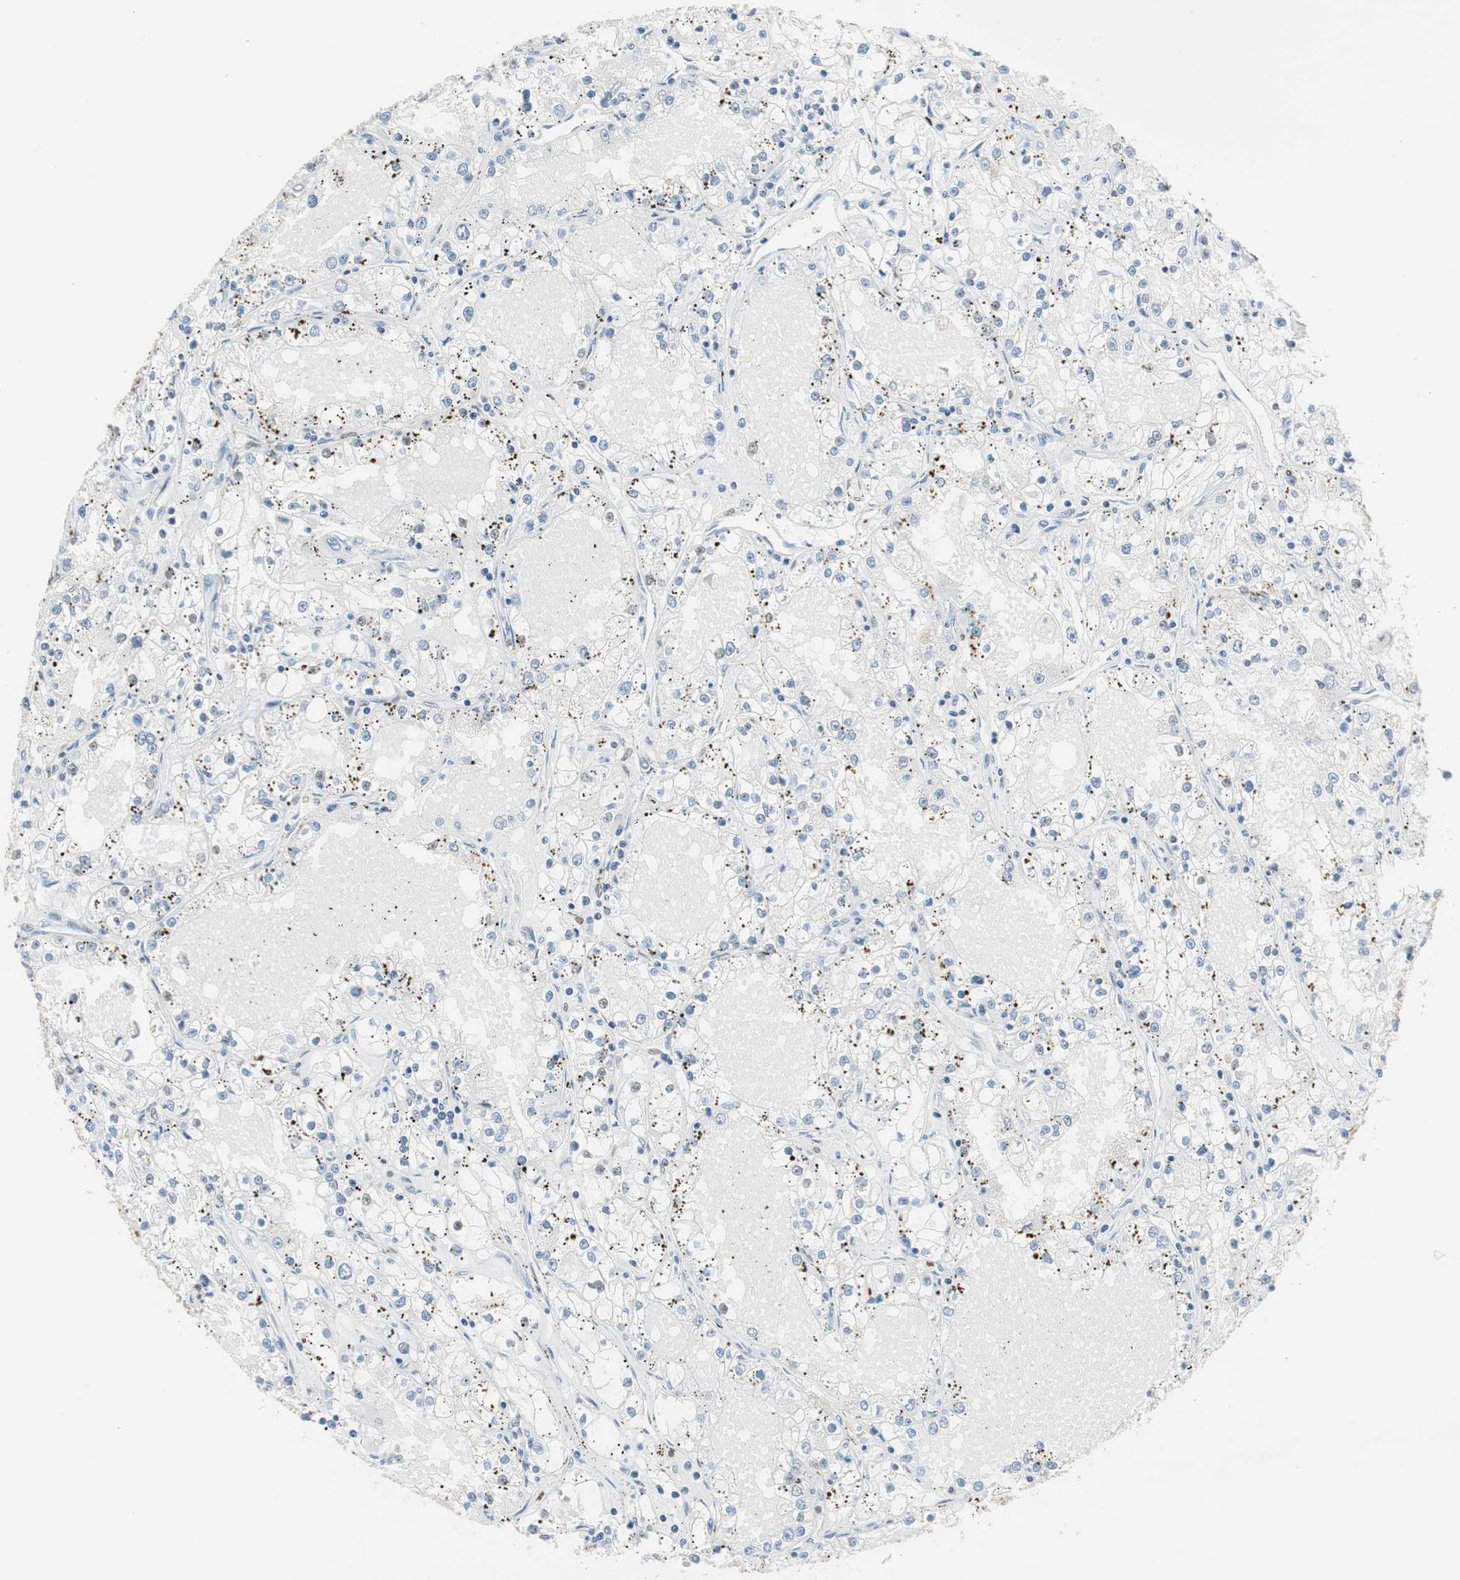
{"staining": {"intensity": "negative", "quantity": "none", "location": "none"}, "tissue": "renal cancer", "cell_type": "Tumor cells", "image_type": "cancer", "snomed": [{"axis": "morphology", "description": "Adenocarcinoma, NOS"}, {"axis": "topography", "description": "Kidney"}], "caption": "A histopathology image of human renal adenocarcinoma is negative for staining in tumor cells.", "gene": "ZBTB17", "patient": {"sex": "male", "age": 56}}